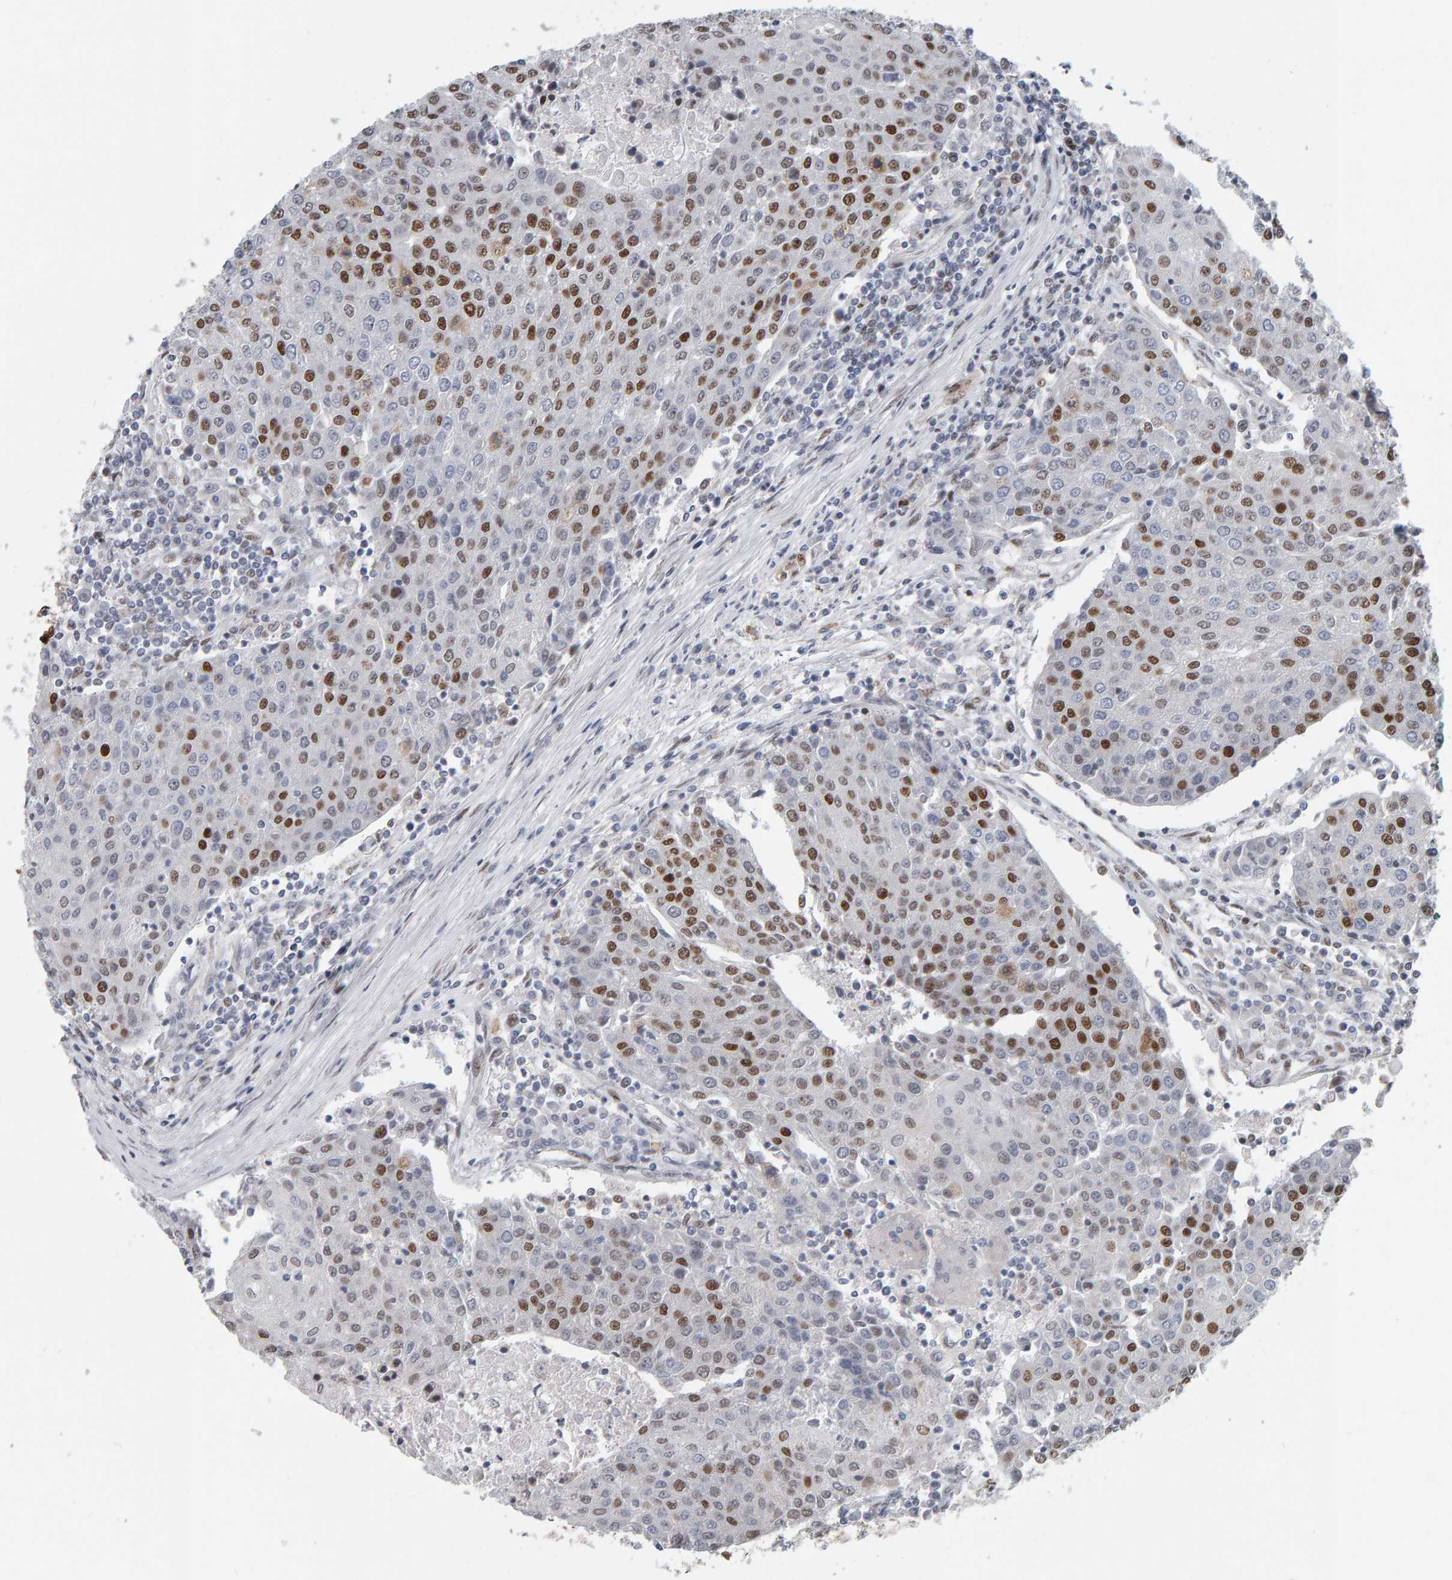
{"staining": {"intensity": "strong", "quantity": "25%-75%", "location": "nuclear"}, "tissue": "urothelial cancer", "cell_type": "Tumor cells", "image_type": "cancer", "snomed": [{"axis": "morphology", "description": "Urothelial carcinoma, High grade"}, {"axis": "topography", "description": "Urinary bladder"}], "caption": "Immunohistochemical staining of urothelial cancer reveals high levels of strong nuclear positivity in approximately 25%-75% of tumor cells. (DAB (3,3'-diaminobenzidine) = brown stain, brightfield microscopy at high magnification).", "gene": "ATF7IP", "patient": {"sex": "female", "age": 85}}